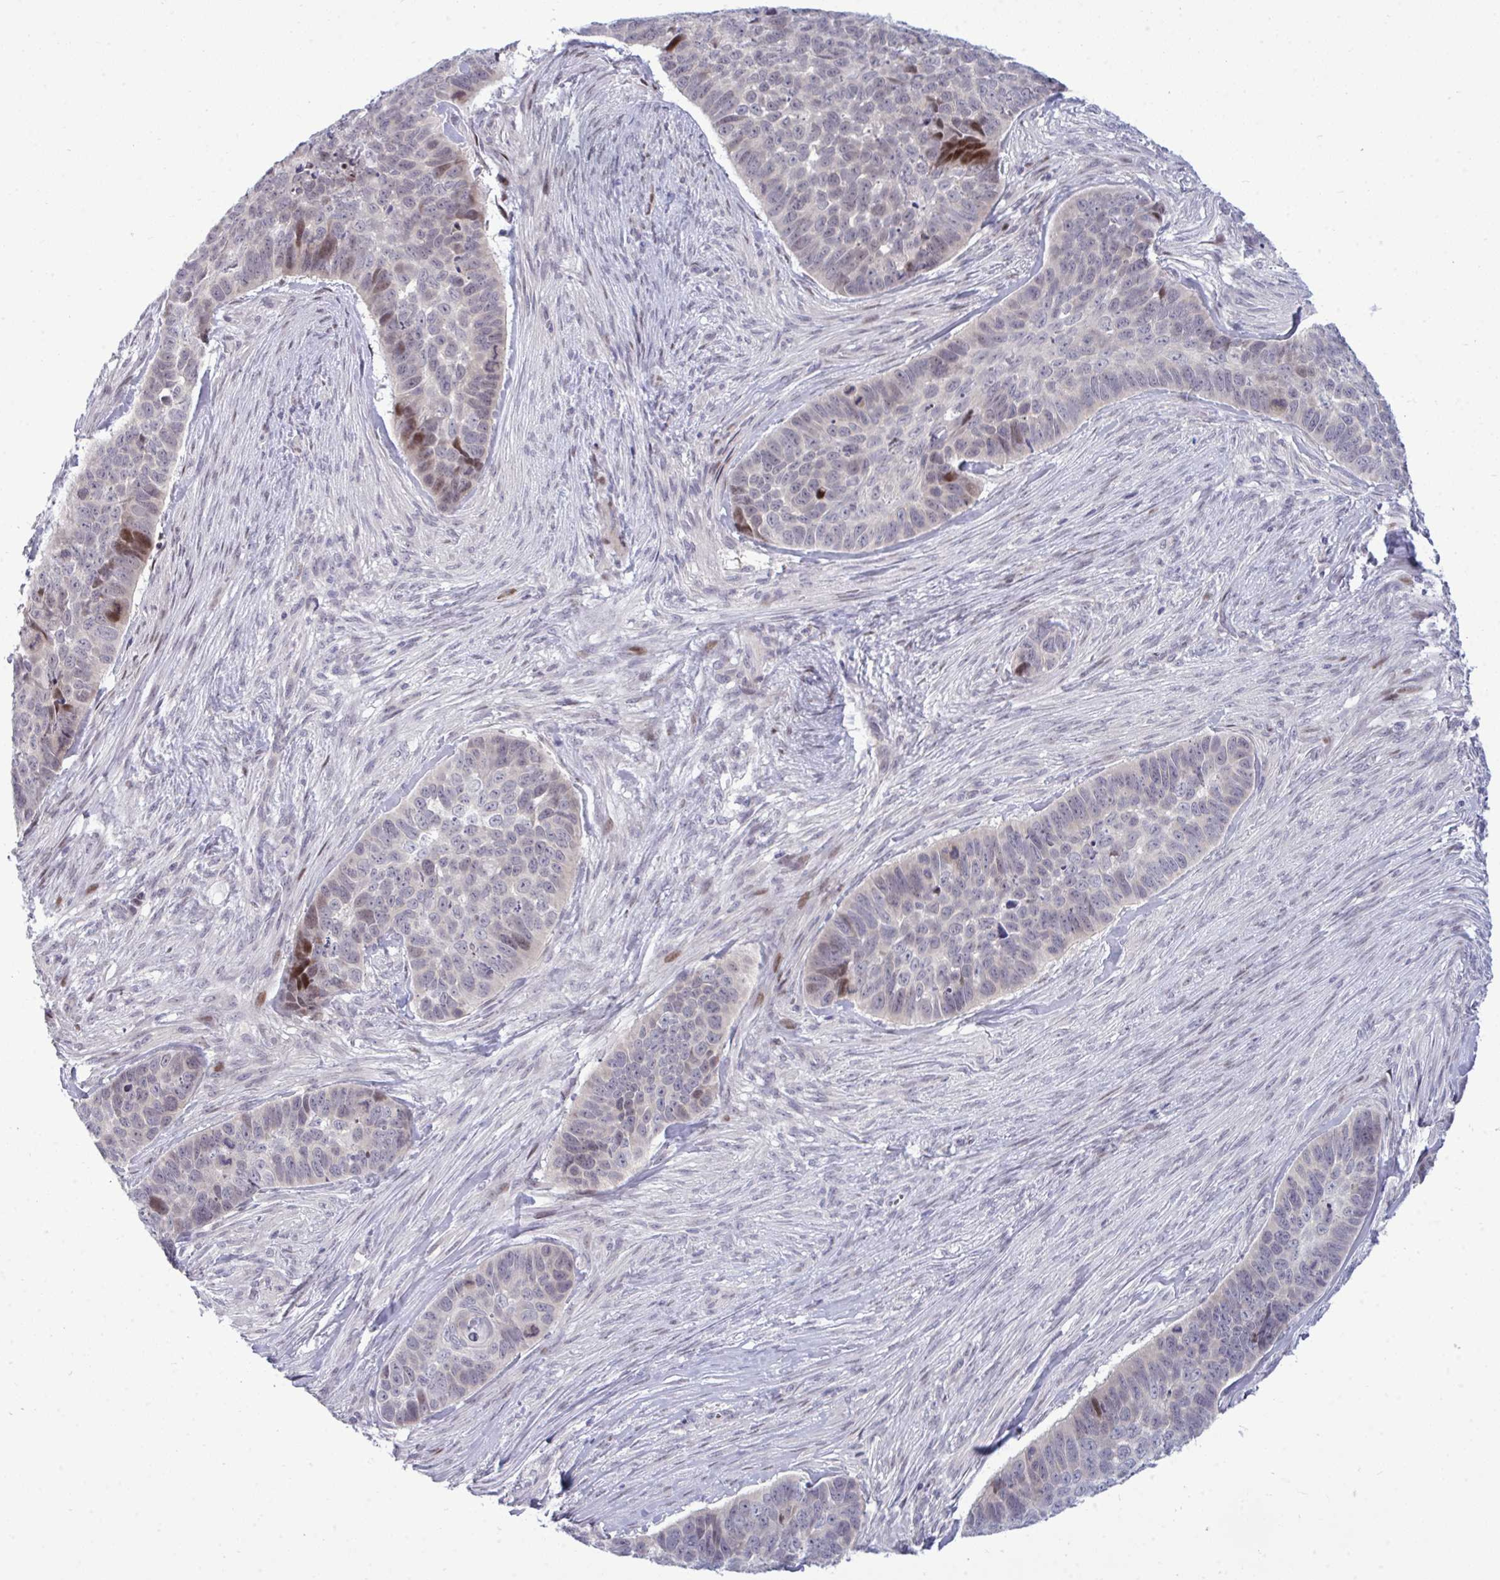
{"staining": {"intensity": "moderate", "quantity": "<25%", "location": "nuclear"}, "tissue": "skin cancer", "cell_type": "Tumor cells", "image_type": "cancer", "snomed": [{"axis": "morphology", "description": "Basal cell carcinoma"}, {"axis": "topography", "description": "Skin"}], "caption": "Protein expression analysis of human skin basal cell carcinoma reveals moderate nuclear positivity in approximately <25% of tumor cells. The protein of interest is stained brown, and the nuclei are stained in blue (DAB (3,3'-diaminobenzidine) IHC with brightfield microscopy, high magnification).", "gene": "TAB1", "patient": {"sex": "female", "age": 82}}